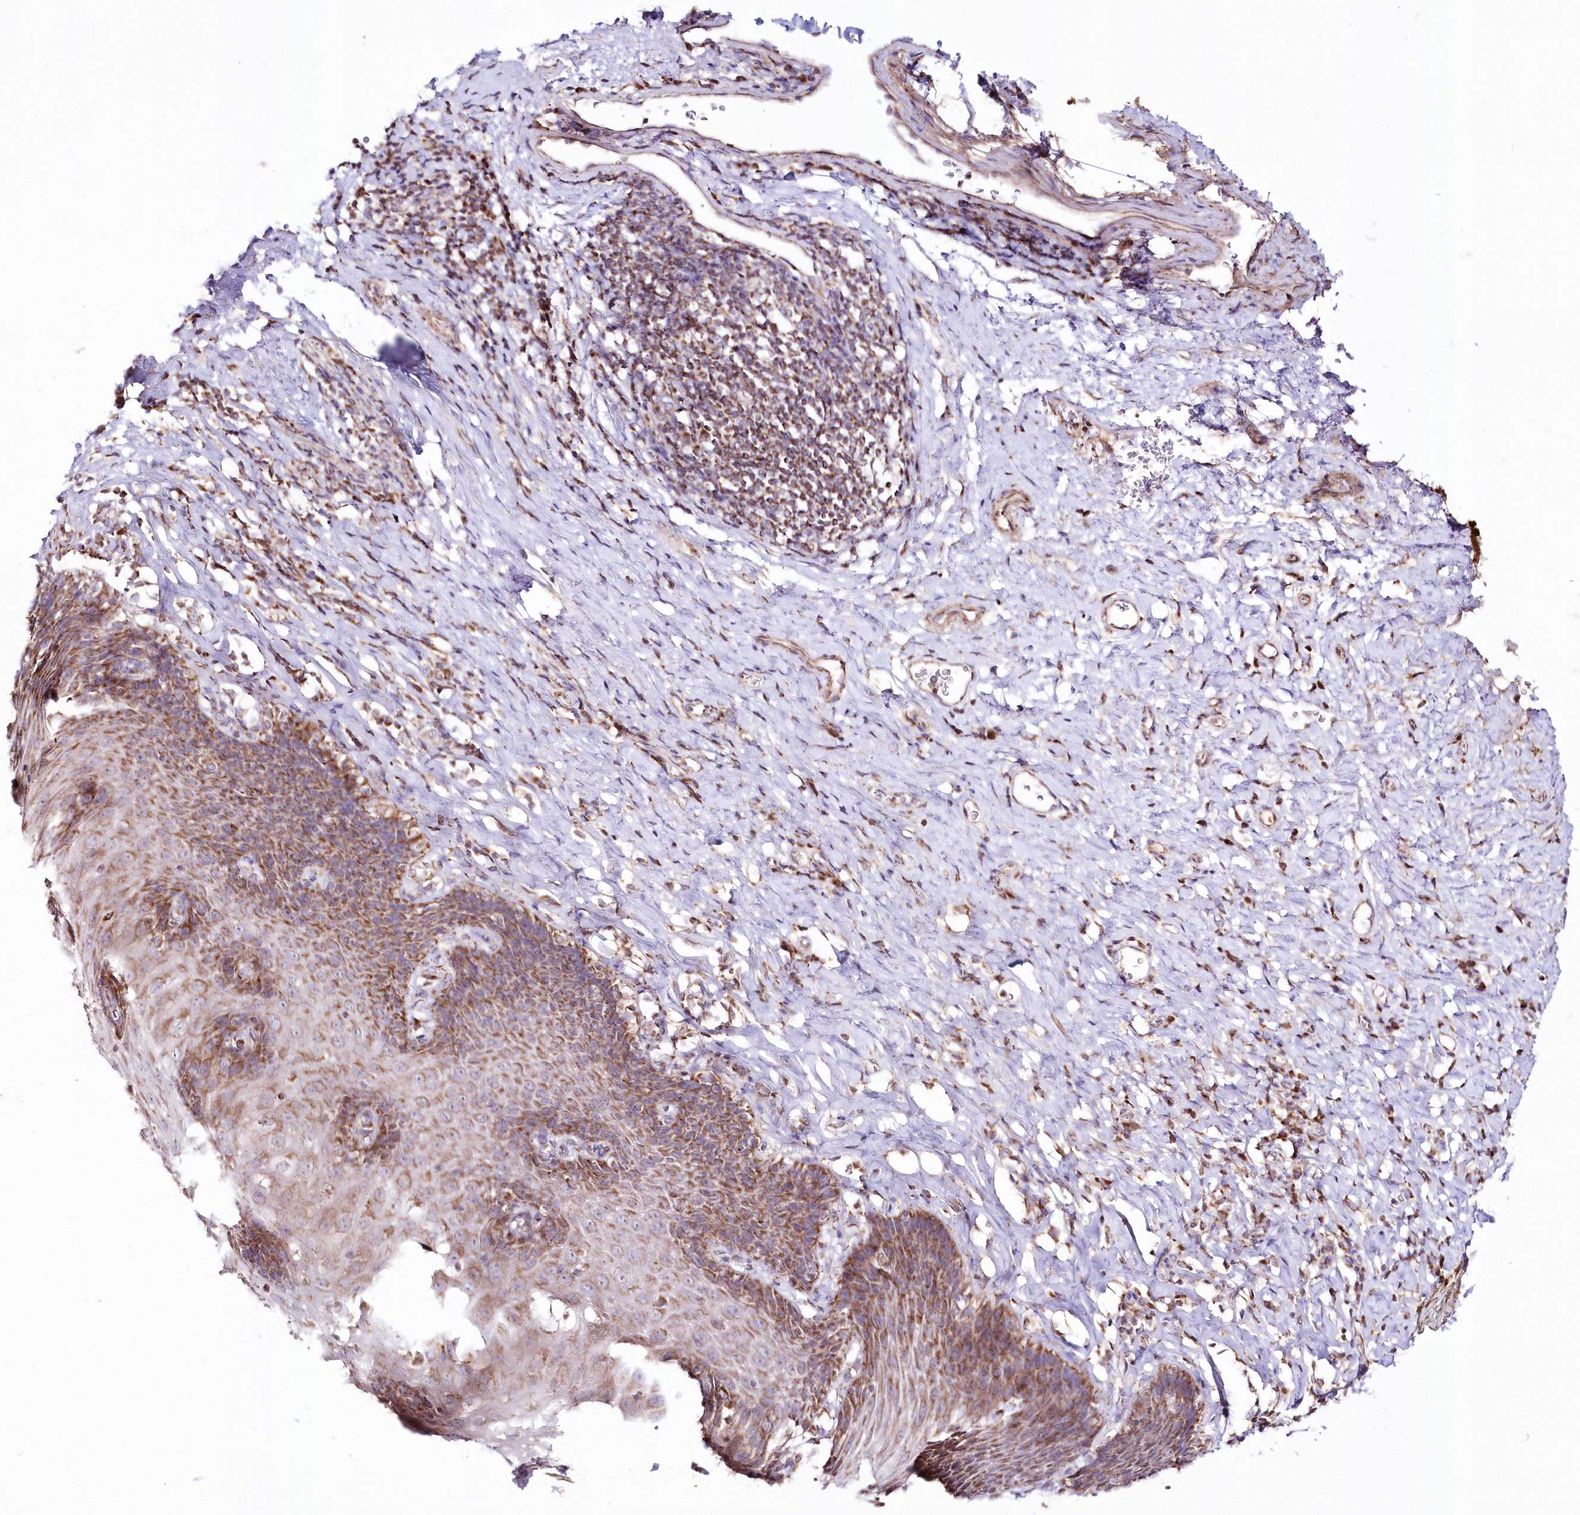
{"staining": {"intensity": "strong", "quantity": ">75%", "location": "cytoplasmic/membranous"}, "tissue": "esophagus", "cell_type": "Squamous epithelial cells", "image_type": "normal", "snomed": [{"axis": "morphology", "description": "Normal tissue, NOS"}, {"axis": "topography", "description": "Esophagus"}], "caption": "Protein expression analysis of normal esophagus shows strong cytoplasmic/membranous positivity in about >75% of squamous epithelial cells. Using DAB (brown) and hematoxylin (blue) stains, captured at high magnification using brightfield microscopy.", "gene": "DNA2", "patient": {"sex": "female", "age": 61}}